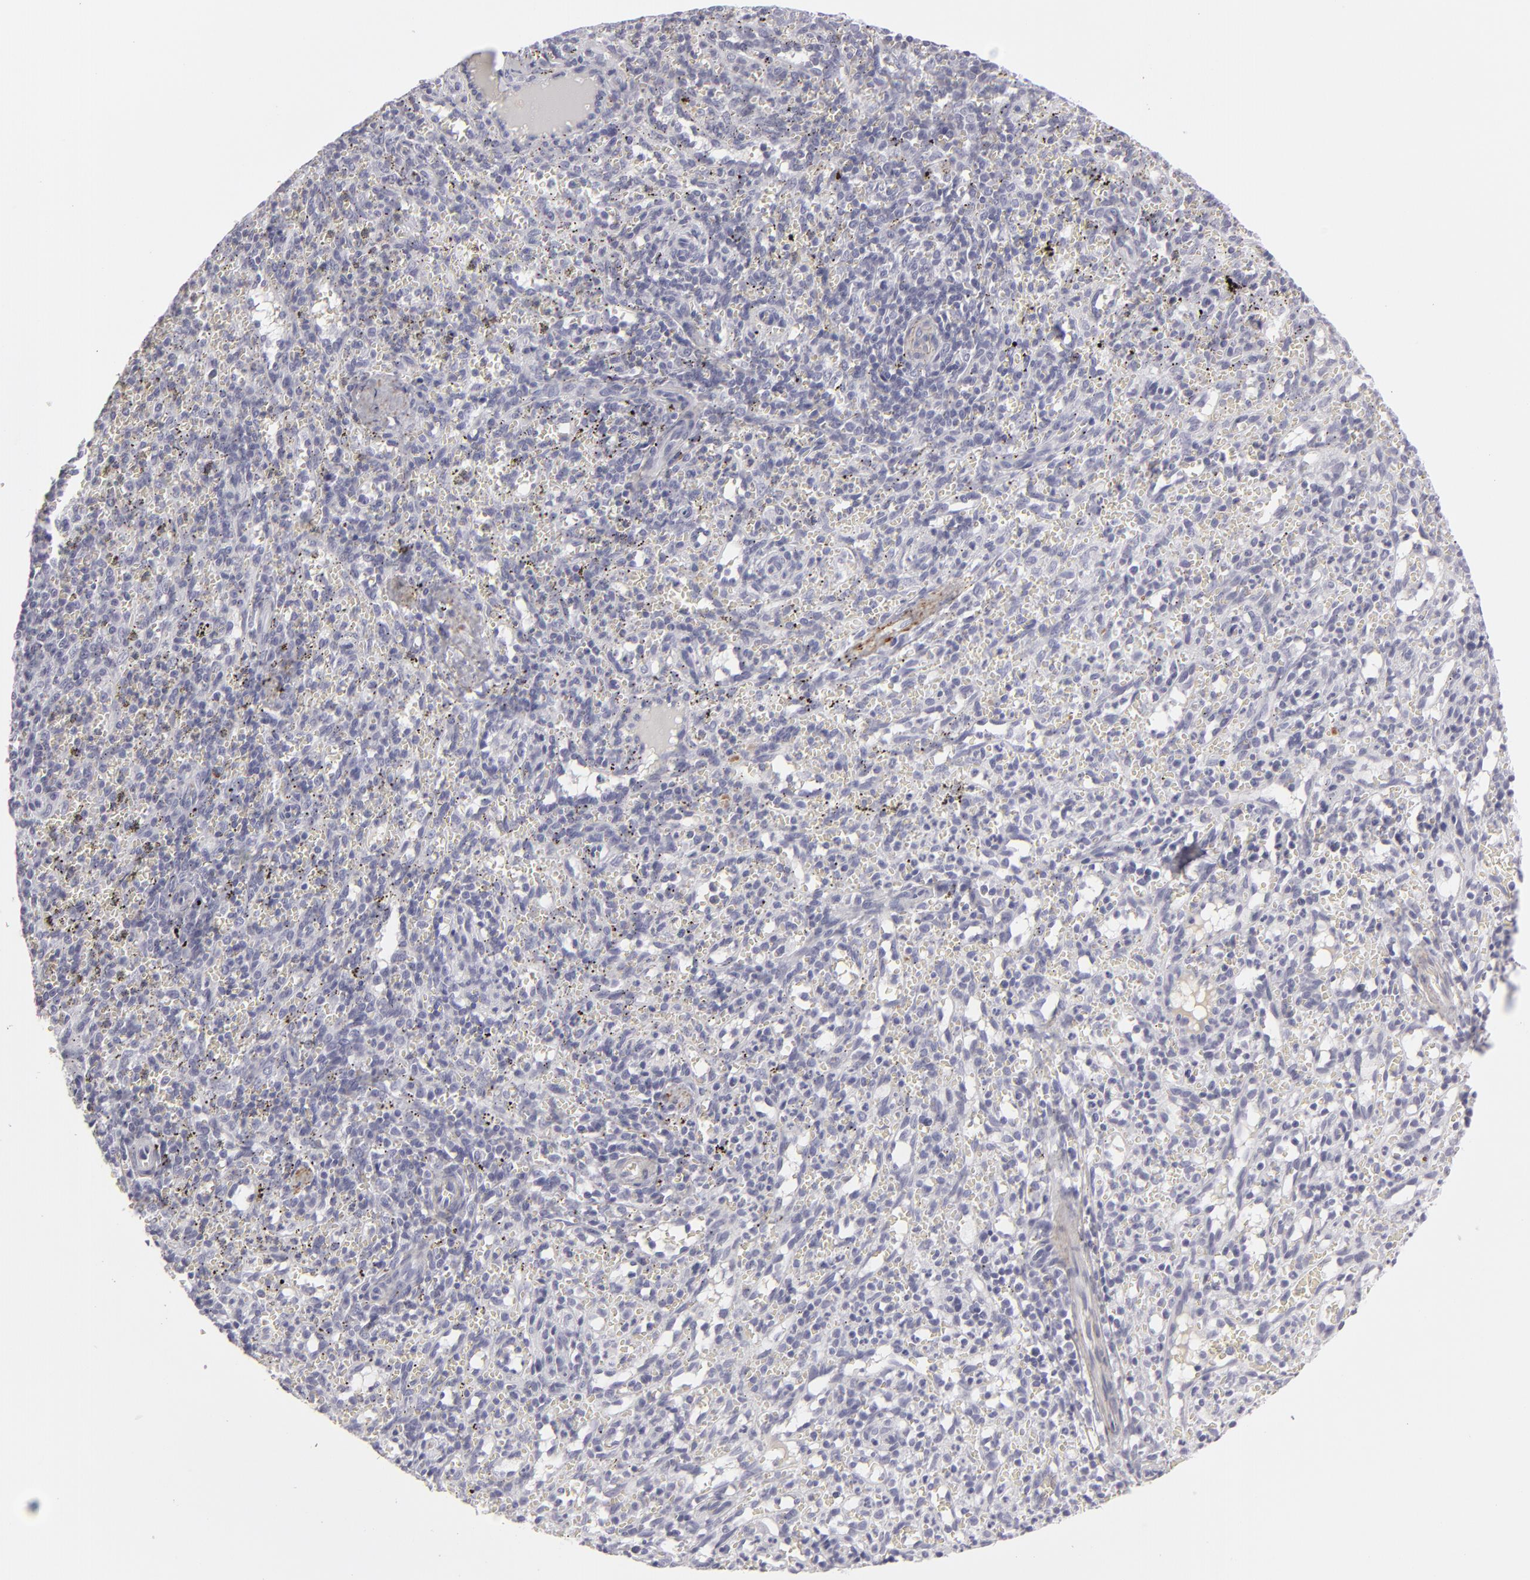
{"staining": {"intensity": "moderate", "quantity": "<25%", "location": "cytoplasmic/membranous"}, "tissue": "spleen", "cell_type": "Cells in red pulp", "image_type": "normal", "snomed": [{"axis": "morphology", "description": "Normal tissue, NOS"}, {"axis": "topography", "description": "Spleen"}], "caption": "Immunohistochemical staining of benign human spleen shows <25% levels of moderate cytoplasmic/membranous protein positivity in approximately <25% of cells in red pulp.", "gene": "C9", "patient": {"sex": "female", "age": 10}}